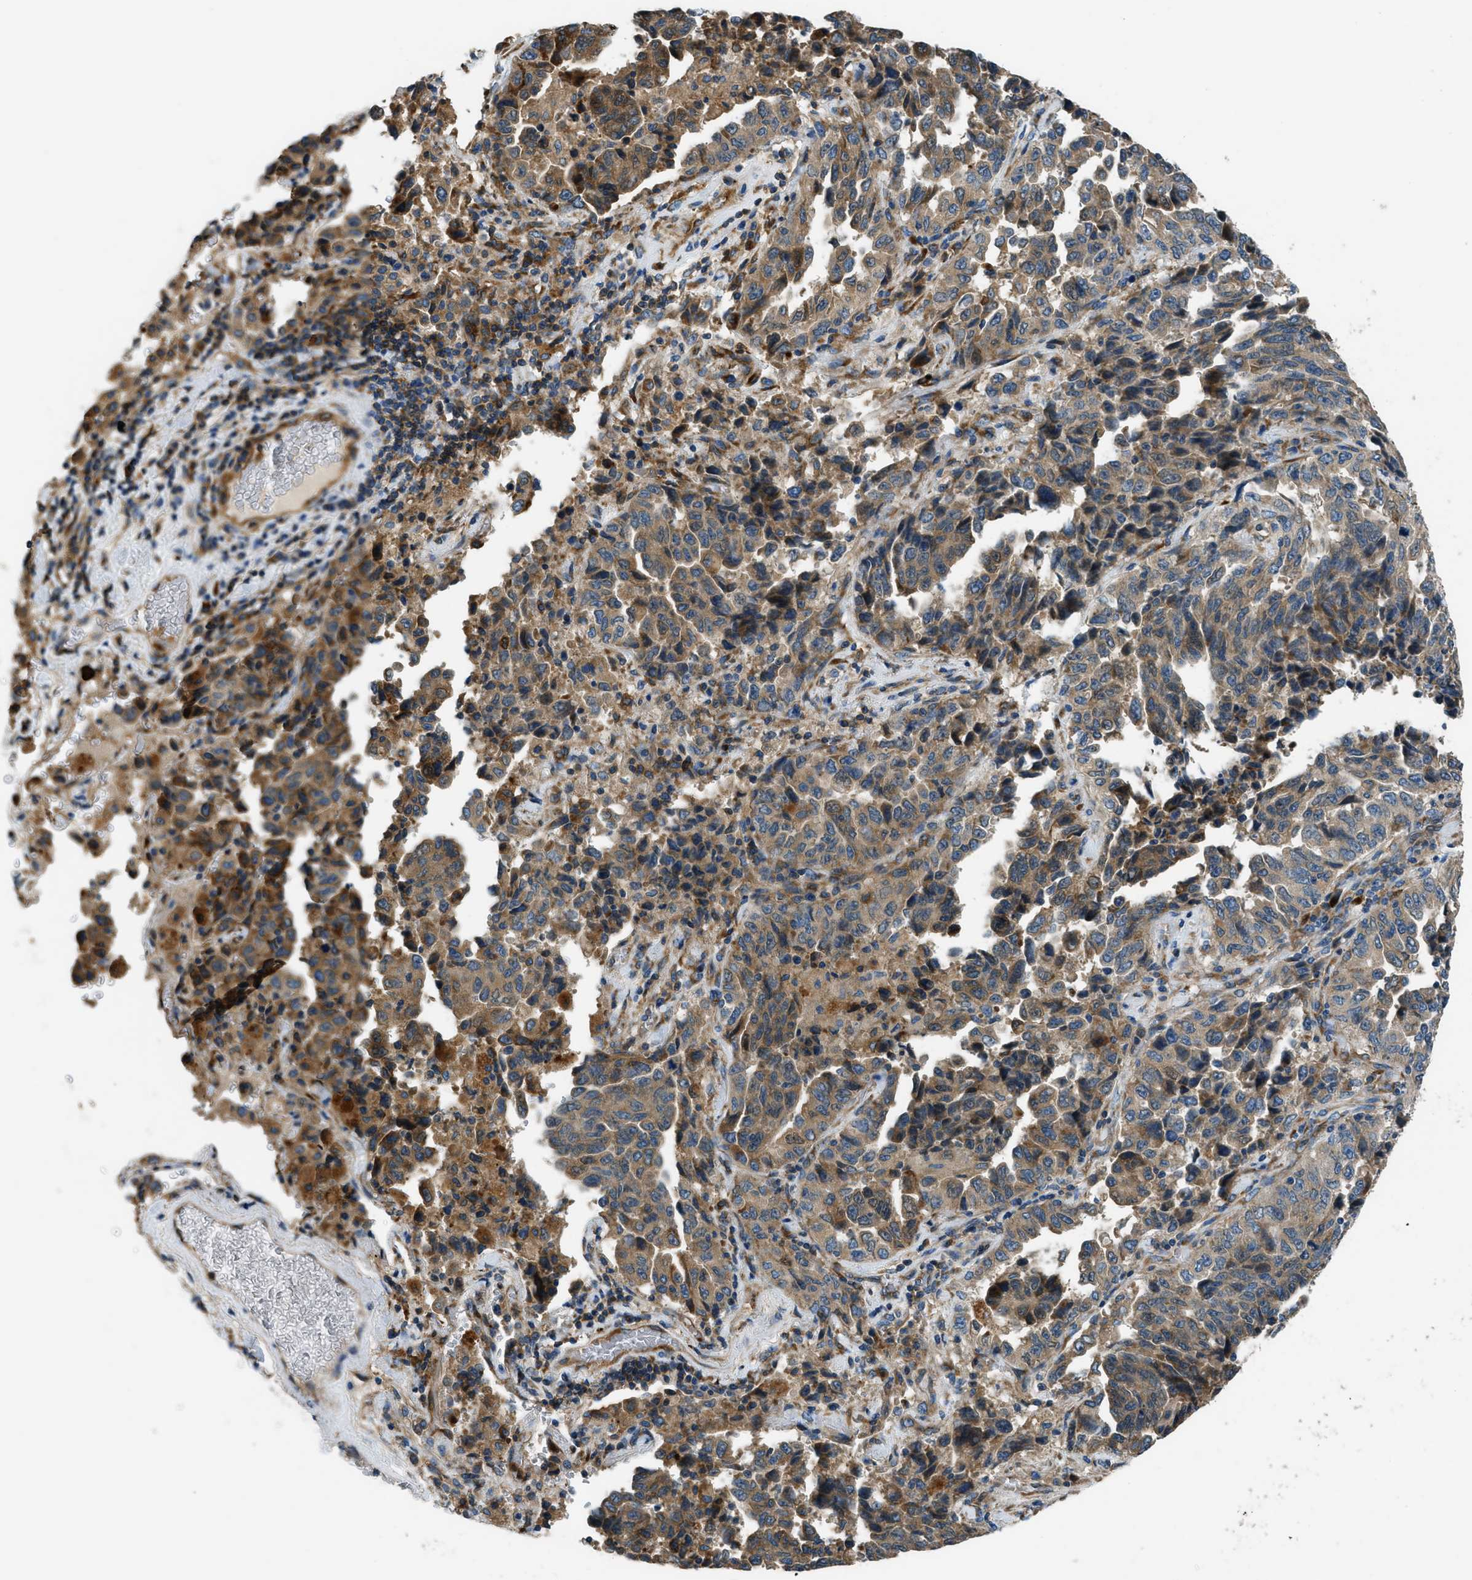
{"staining": {"intensity": "moderate", "quantity": ">75%", "location": "cytoplasmic/membranous"}, "tissue": "lung cancer", "cell_type": "Tumor cells", "image_type": "cancer", "snomed": [{"axis": "morphology", "description": "Adenocarcinoma, NOS"}, {"axis": "topography", "description": "Lung"}], "caption": "This is a photomicrograph of immunohistochemistry (IHC) staining of lung adenocarcinoma, which shows moderate expression in the cytoplasmic/membranous of tumor cells.", "gene": "GIMAP8", "patient": {"sex": "female", "age": 51}}